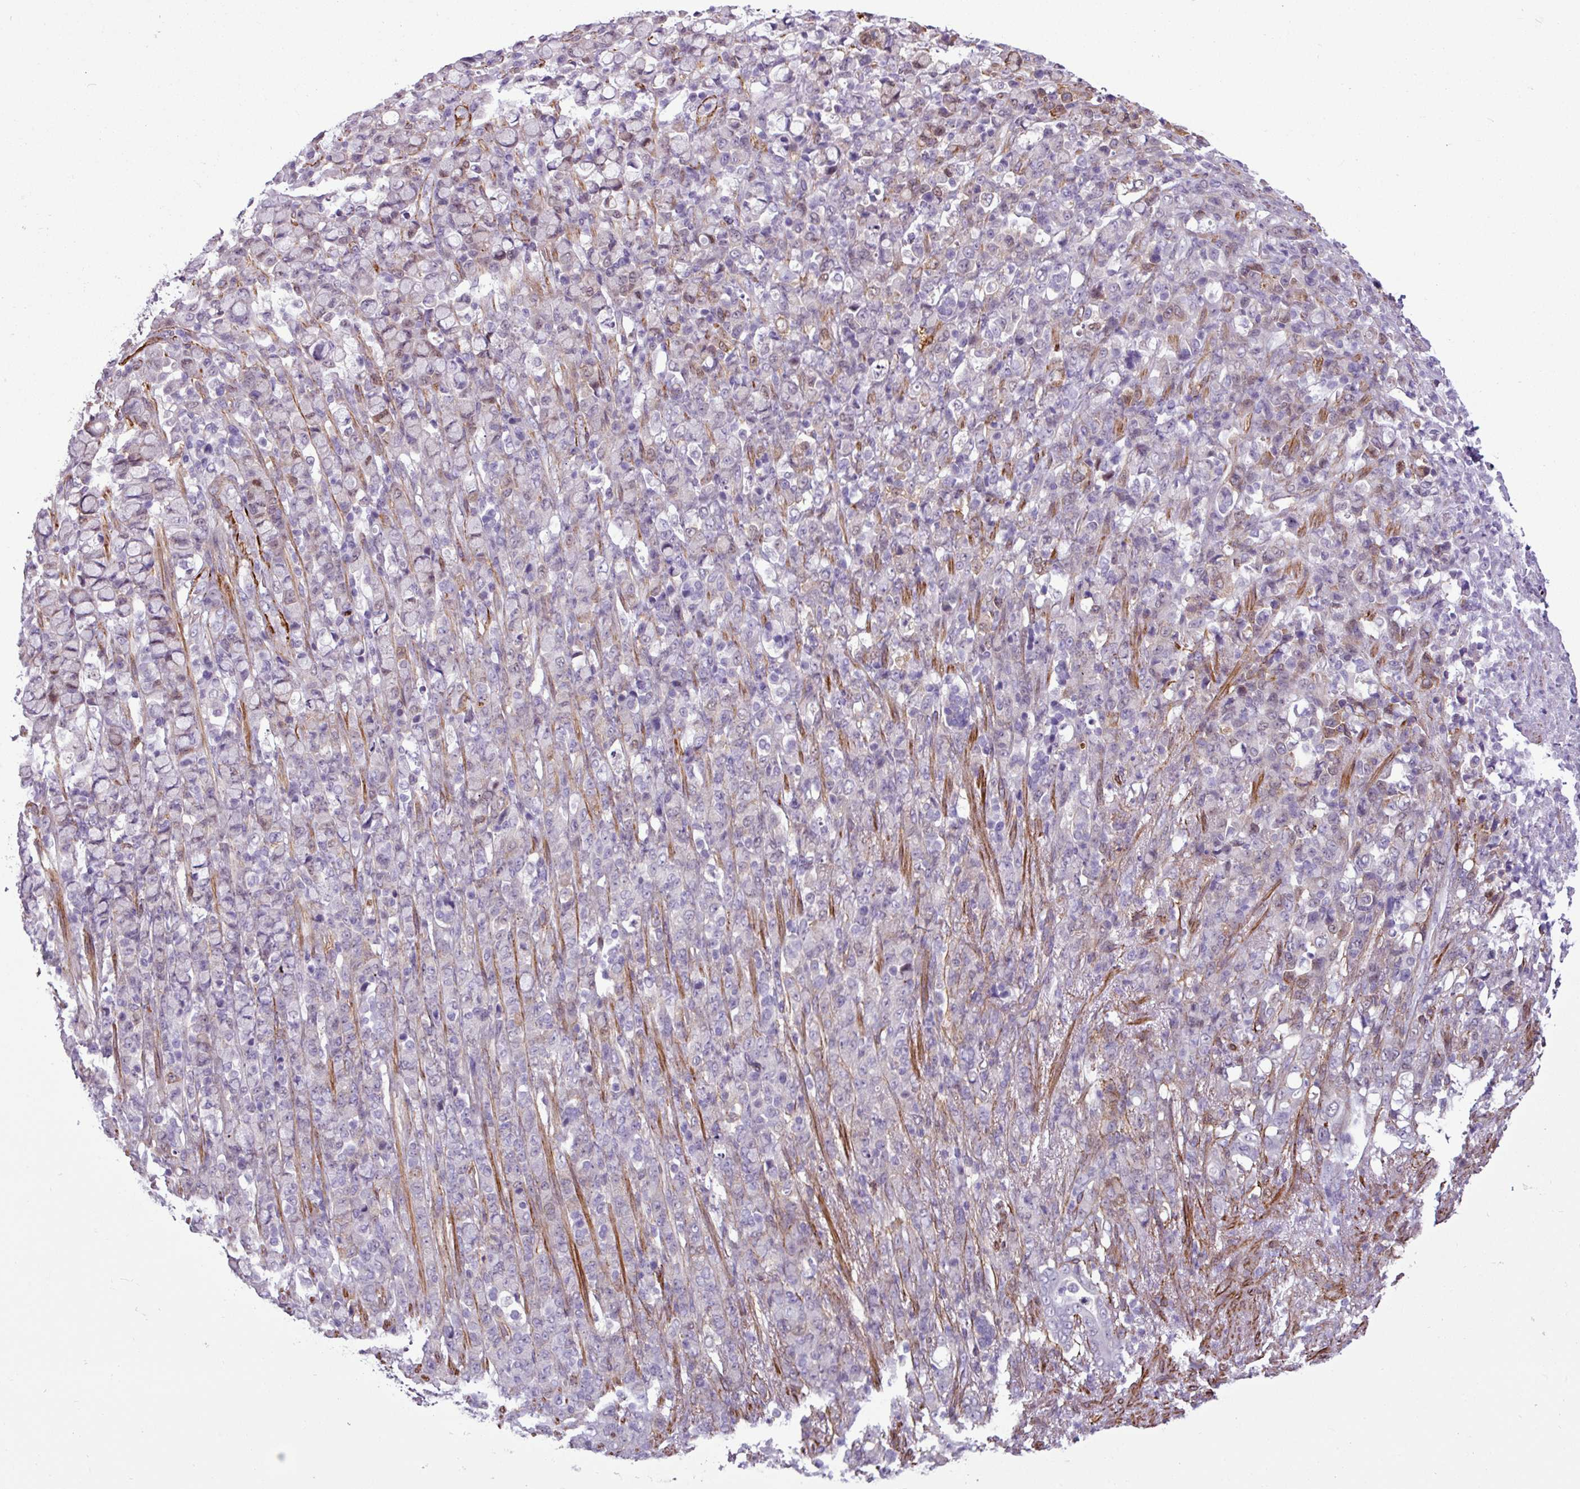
{"staining": {"intensity": "moderate", "quantity": "<25%", "location": "nuclear"}, "tissue": "stomach cancer", "cell_type": "Tumor cells", "image_type": "cancer", "snomed": [{"axis": "morphology", "description": "Normal tissue, NOS"}, {"axis": "morphology", "description": "Adenocarcinoma, NOS"}, {"axis": "topography", "description": "Stomach"}], "caption": "Approximately <25% of tumor cells in human stomach adenocarcinoma demonstrate moderate nuclear protein positivity as visualized by brown immunohistochemical staining.", "gene": "ATP10A", "patient": {"sex": "female", "age": 79}}